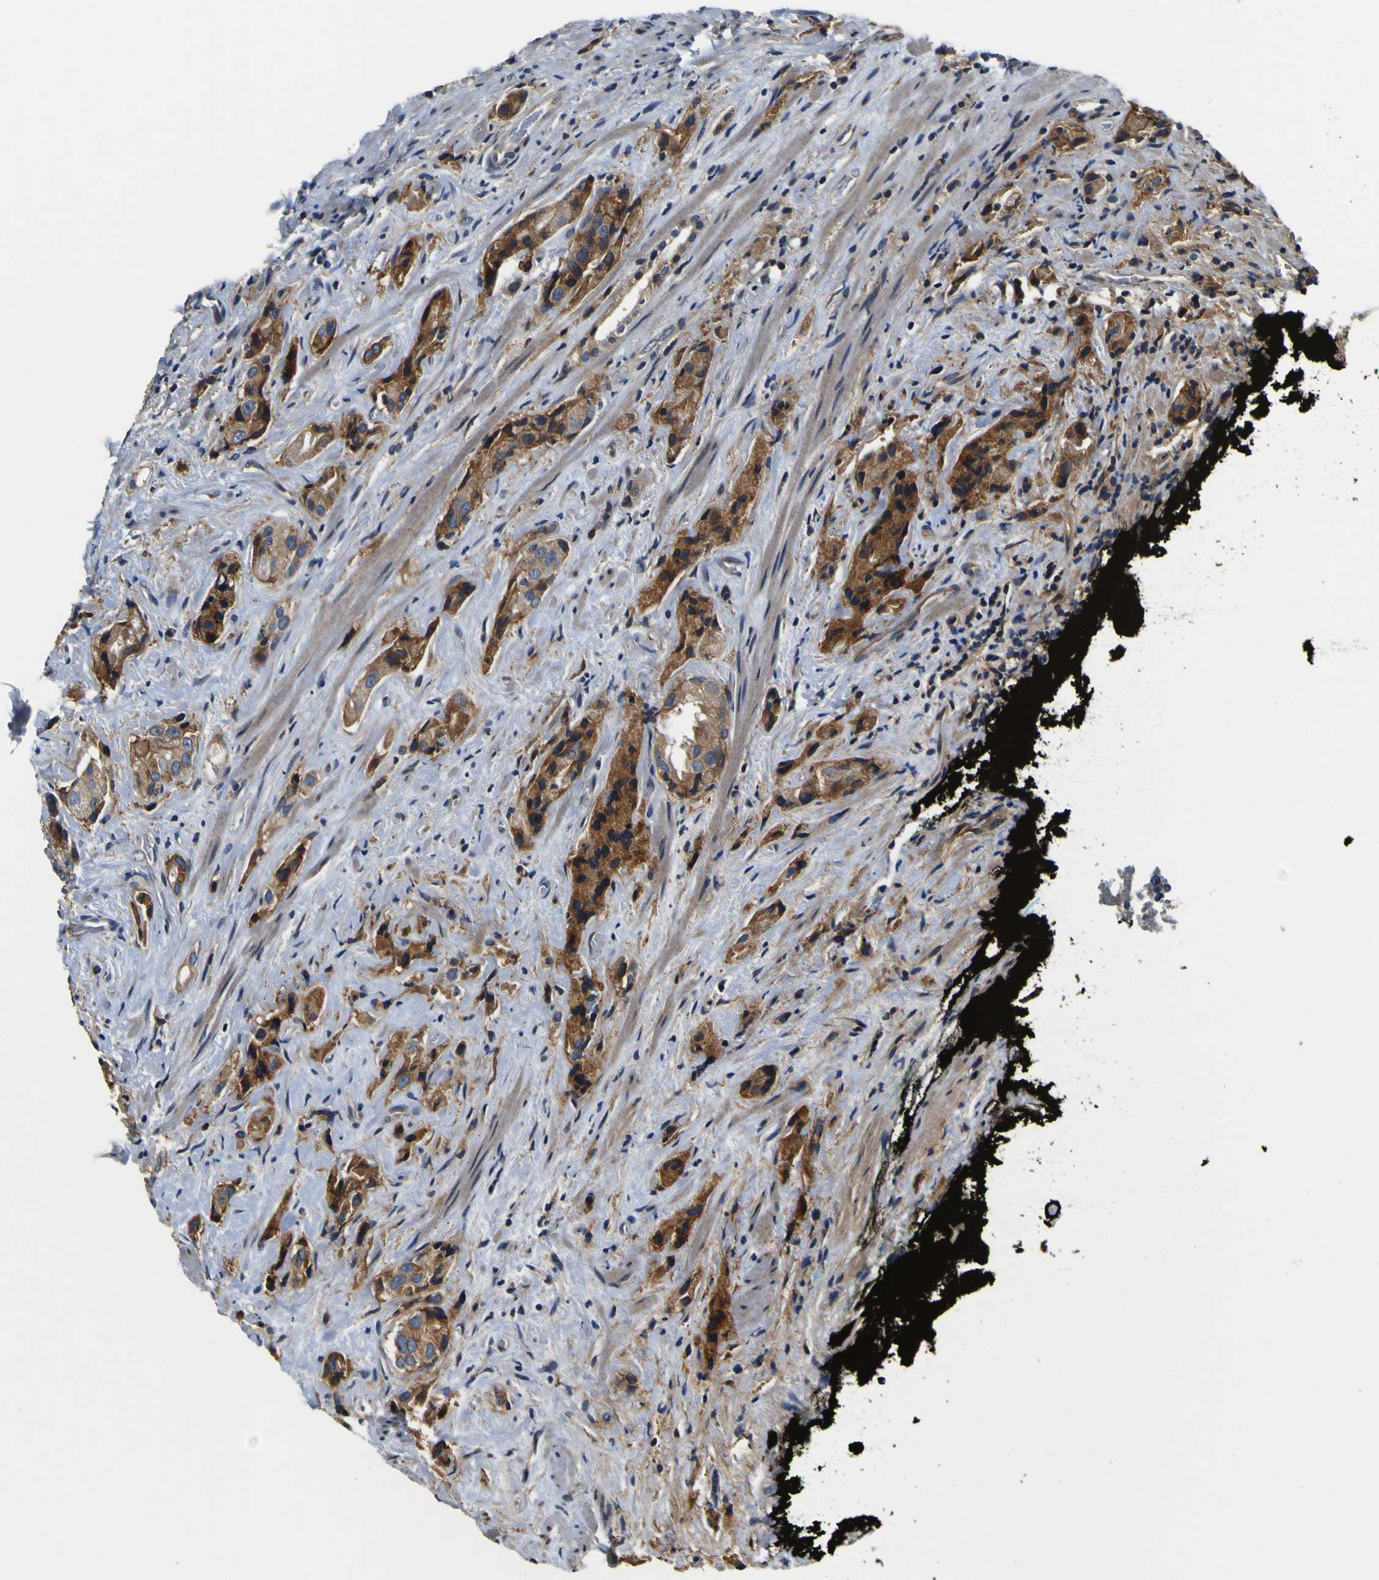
{"staining": {"intensity": "moderate", "quantity": ">75%", "location": "cytoplasmic/membranous"}, "tissue": "prostate cancer", "cell_type": "Tumor cells", "image_type": "cancer", "snomed": [{"axis": "morphology", "description": "Adenocarcinoma, High grade"}, {"axis": "topography", "description": "Prostate"}], "caption": "This is a photomicrograph of immunohistochemistry staining of prostate cancer (adenocarcinoma (high-grade)), which shows moderate staining in the cytoplasmic/membranous of tumor cells.", "gene": "EPHB4", "patient": {"sex": "male", "age": 71}}